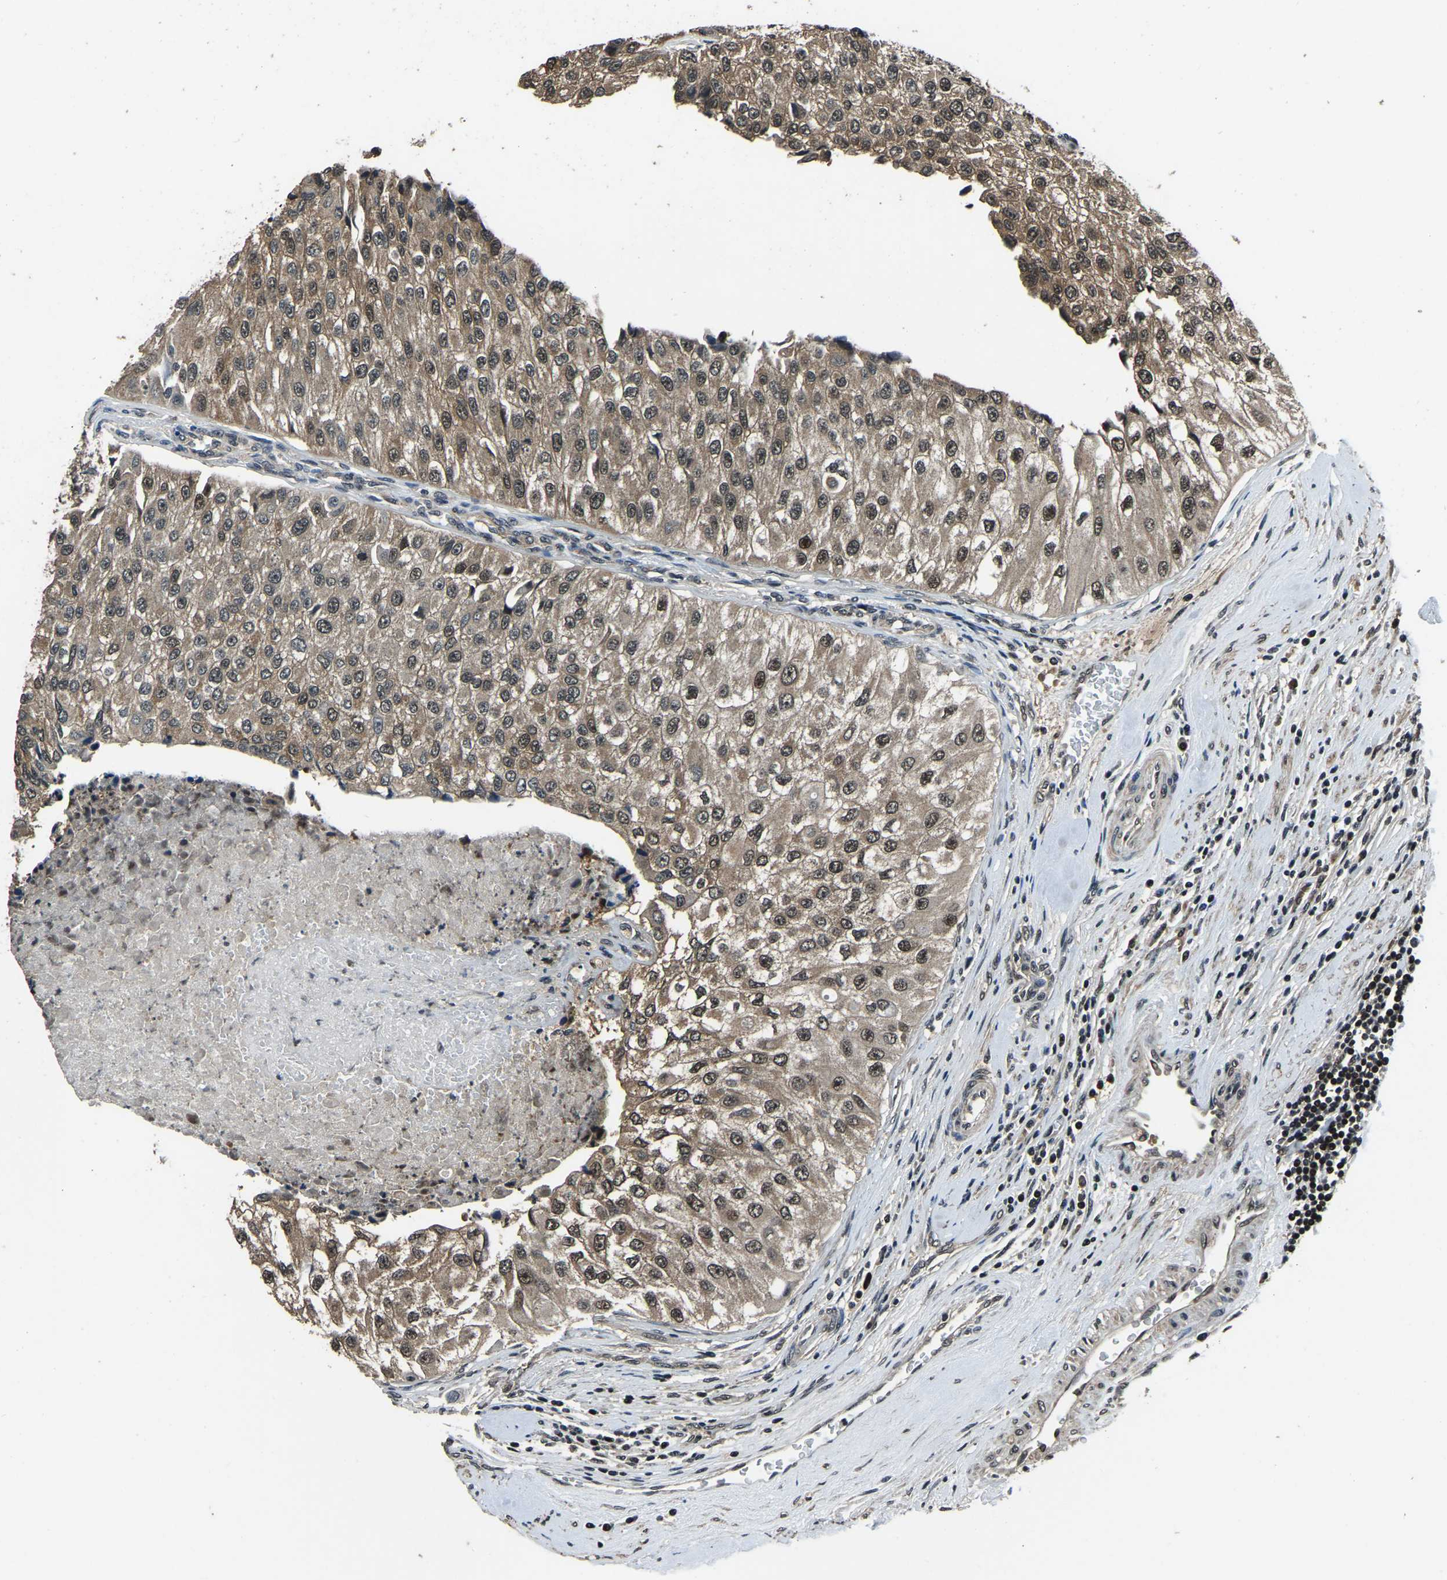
{"staining": {"intensity": "moderate", "quantity": ">75%", "location": "cytoplasmic/membranous,nuclear"}, "tissue": "urothelial cancer", "cell_type": "Tumor cells", "image_type": "cancer", "snomed": [{"axis": "morphology", "description": "Urothelial carcinoma, High grade"}, {"axis": "topography", "description": "Kidney"}, {"axis": "topography", "description": "Urinary bladder"}], "caption": "The histopathology image reveals immunohistochemical staining of high-grade urothelial carcinoma. There is moderate cytoplasmic/membranous and nuclear positivity is seen in about >75% of tumor cells.", "gene": "ANKIB1", "patient": {"sex": "male", "age": 77}}